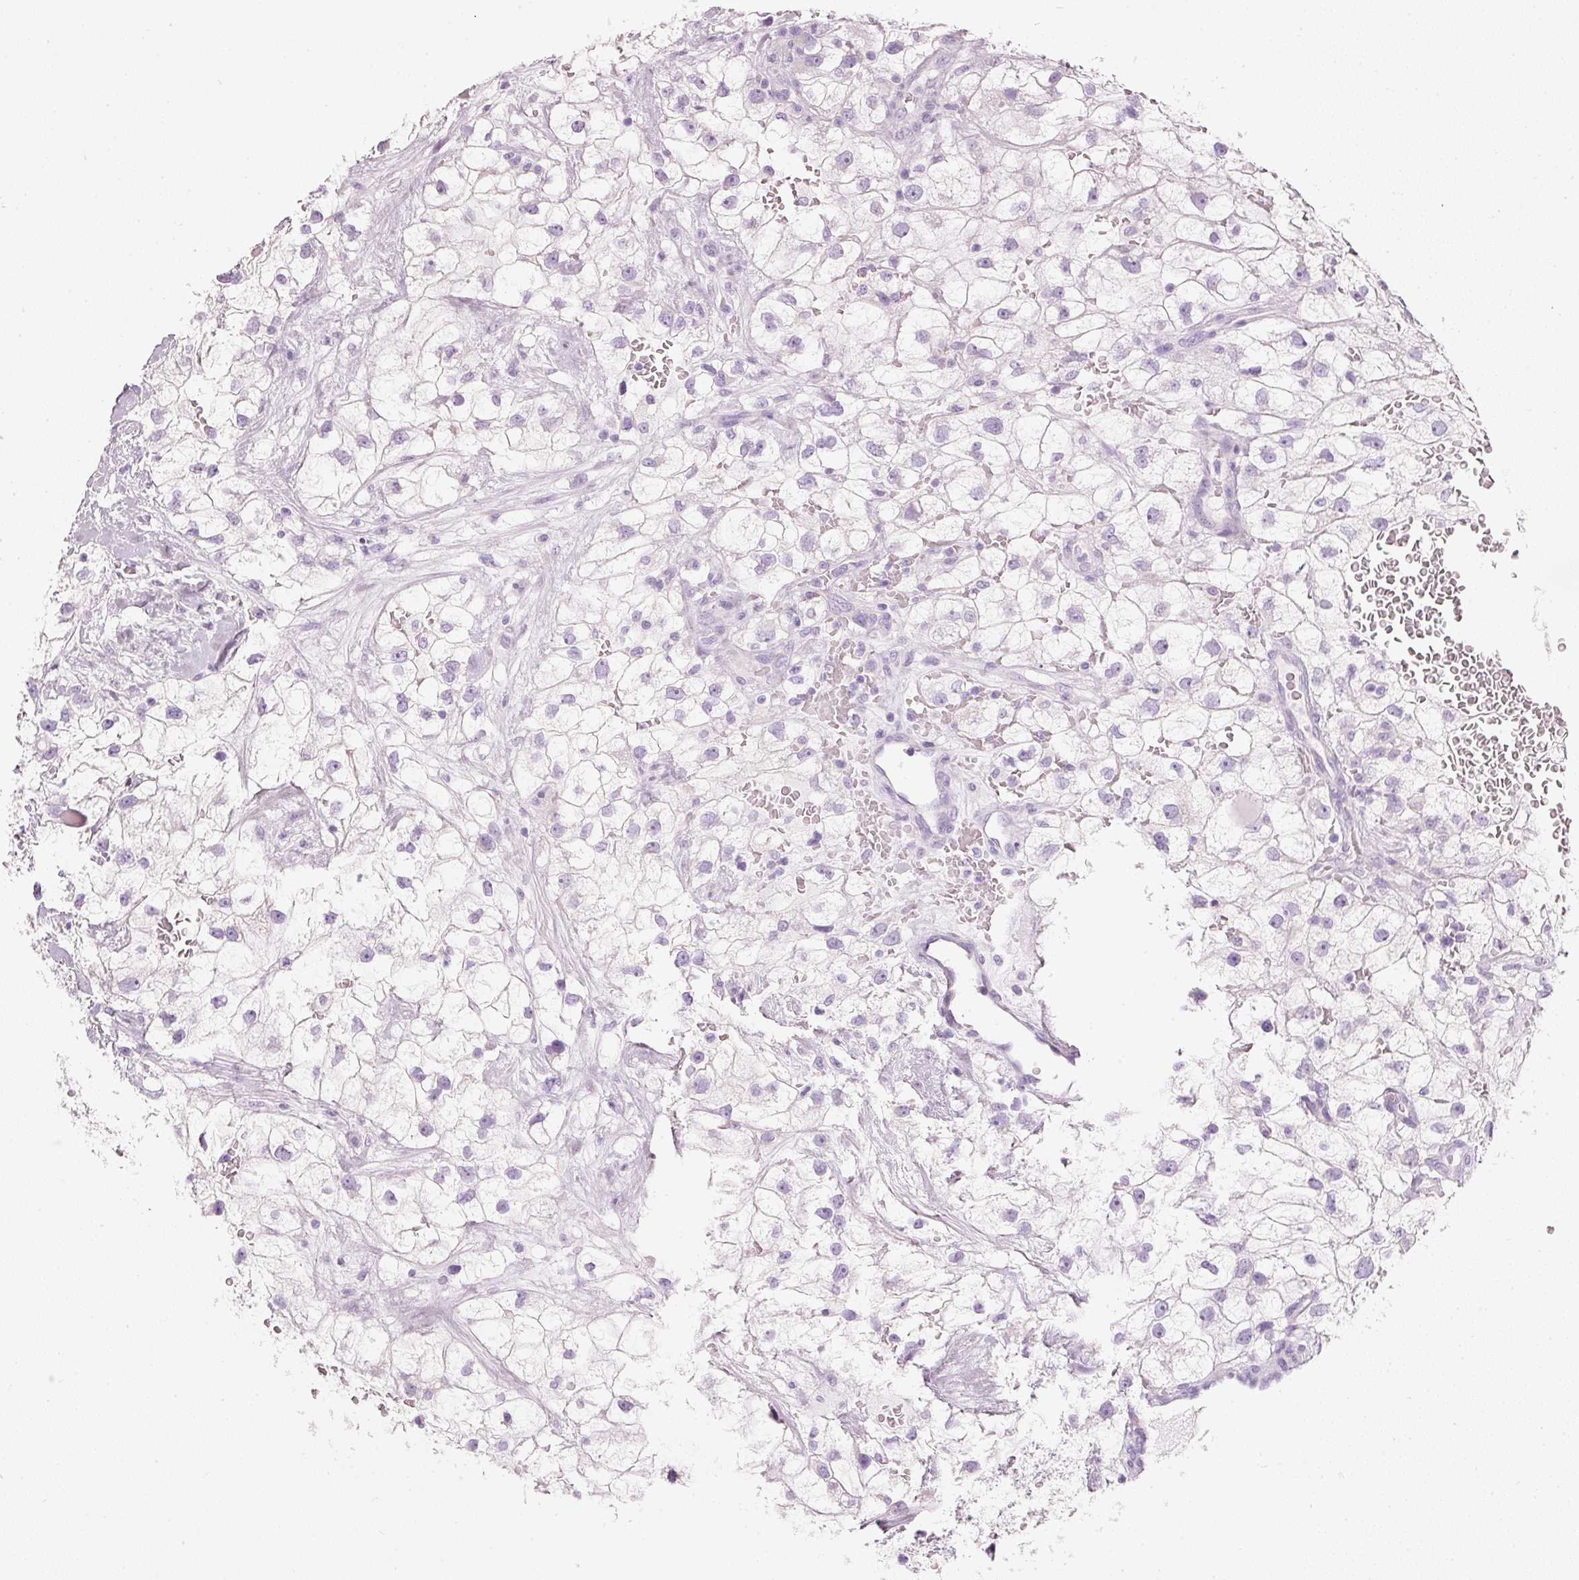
{"staining": {"intensity": "negative", "quantity": "none", "location": "none"}, "tissue": "renal cancer", "cell_type": "Tumor cells", "image_type": "cancer", "snomed": [{"axis": "morphology", "description": "Adenocarcinoma, NOS"}, {"axis": "topography", "description": "Kidney"}], "caption": "This is an immunohistochemistry (IHC) photomicrograph of adenocarcinoma (renal). There is no expression in tumor cells.", "gene": "PDXDC1", "patient": {"sex": "male", "age": 59}}